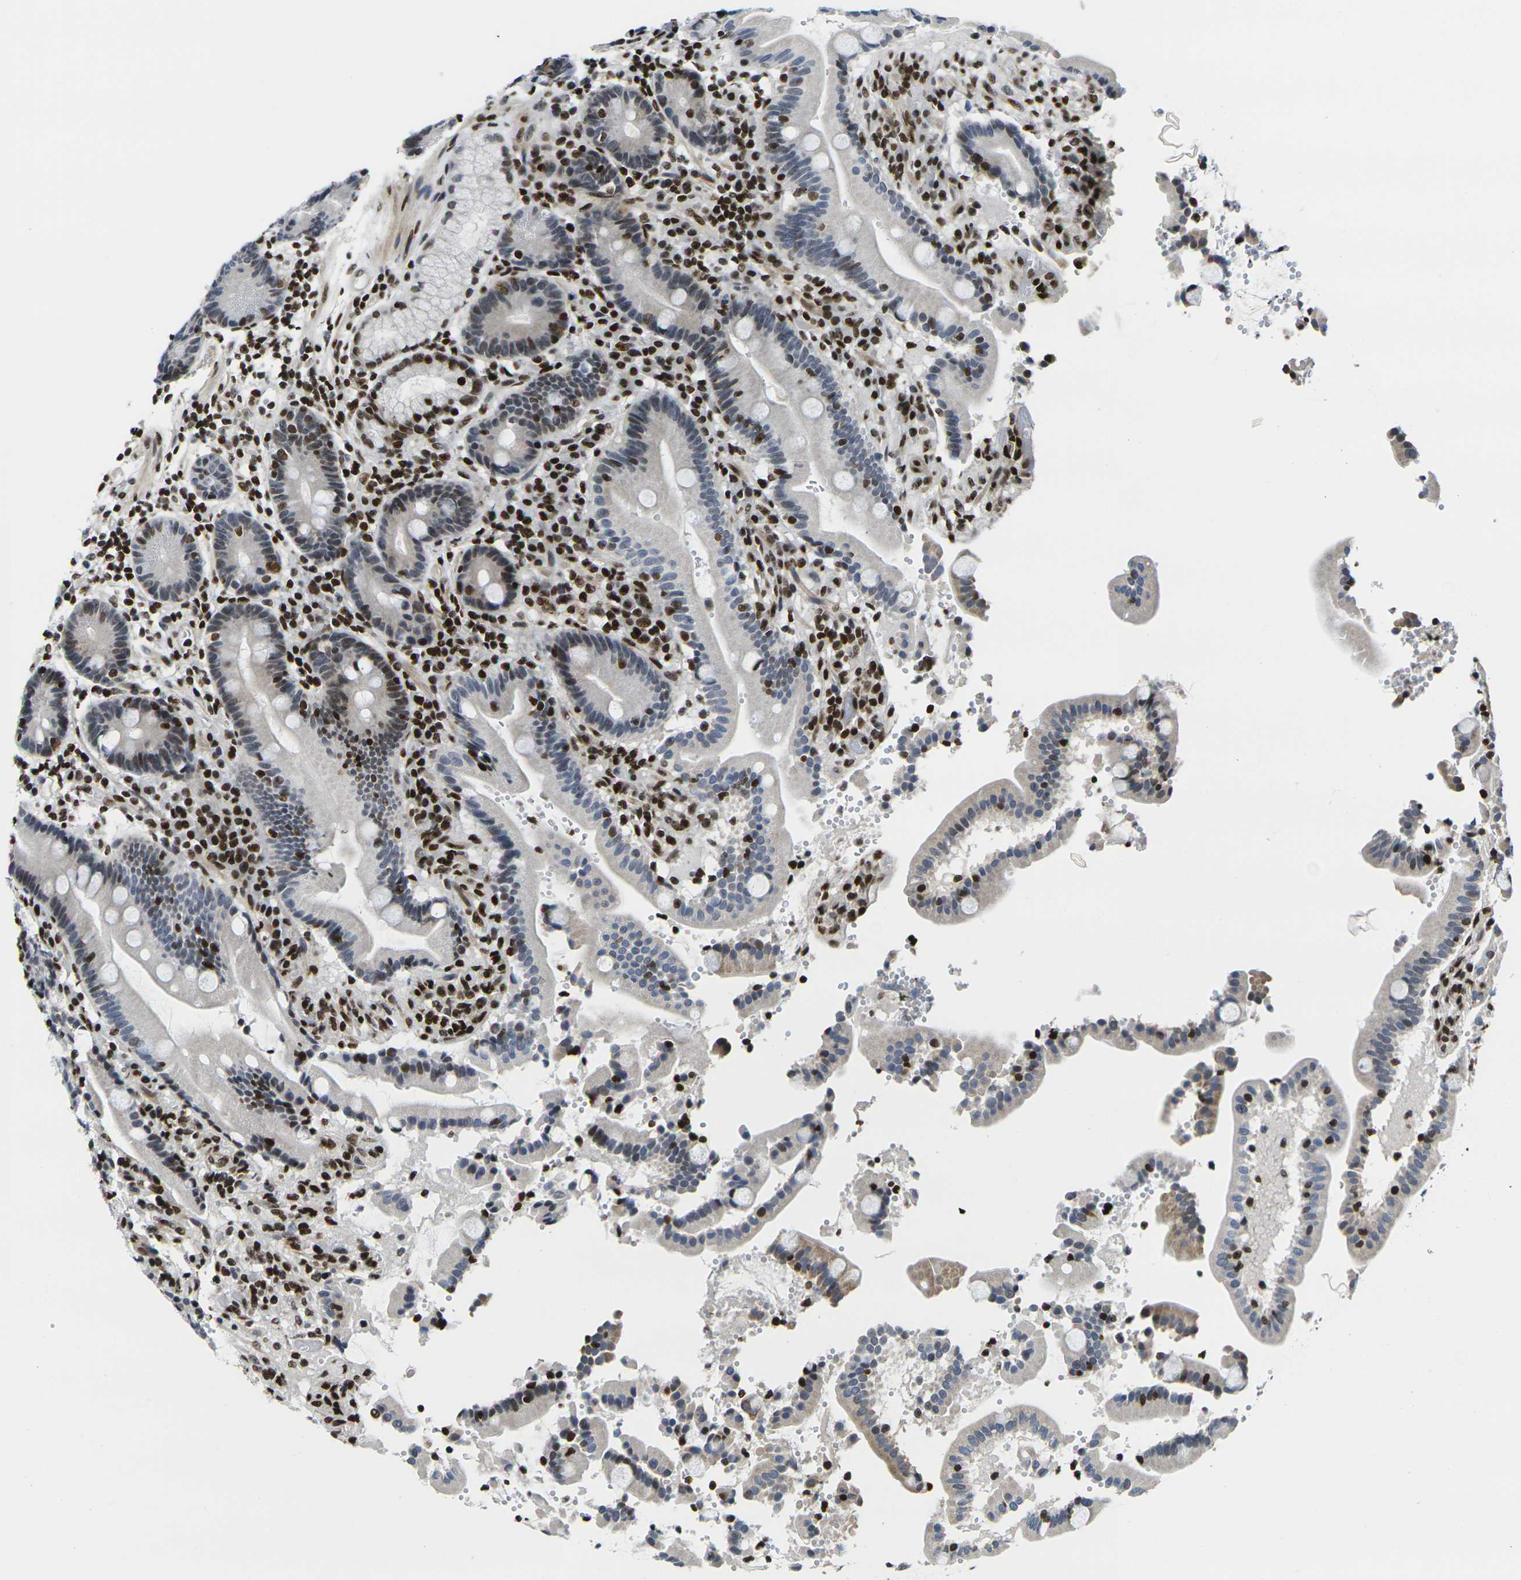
{"staining": {"intensity": "moderate", "quantity": "25%-75%", "location": "cytoplasmic/membranous,nuclear"}, "tissue": "duodenum", "cell_type": "Glandular cells", "image_type": "normal", "snomed": [{"axis": "morphology", "description": "Normal tissue, NOS"}, {"axis": "topography", "description": "Small intestine, NOS"}], "caption": "Immunohistochemical staining of benign human duodenum displays 25%-75% levels of moderate cytoplasmic/membranous,nuclear protein staining in about 25%-75% of glandular cells. Nuclei are stained in blue.", "gene": "H1", "patient": {"sex": "female", "age": 71}}